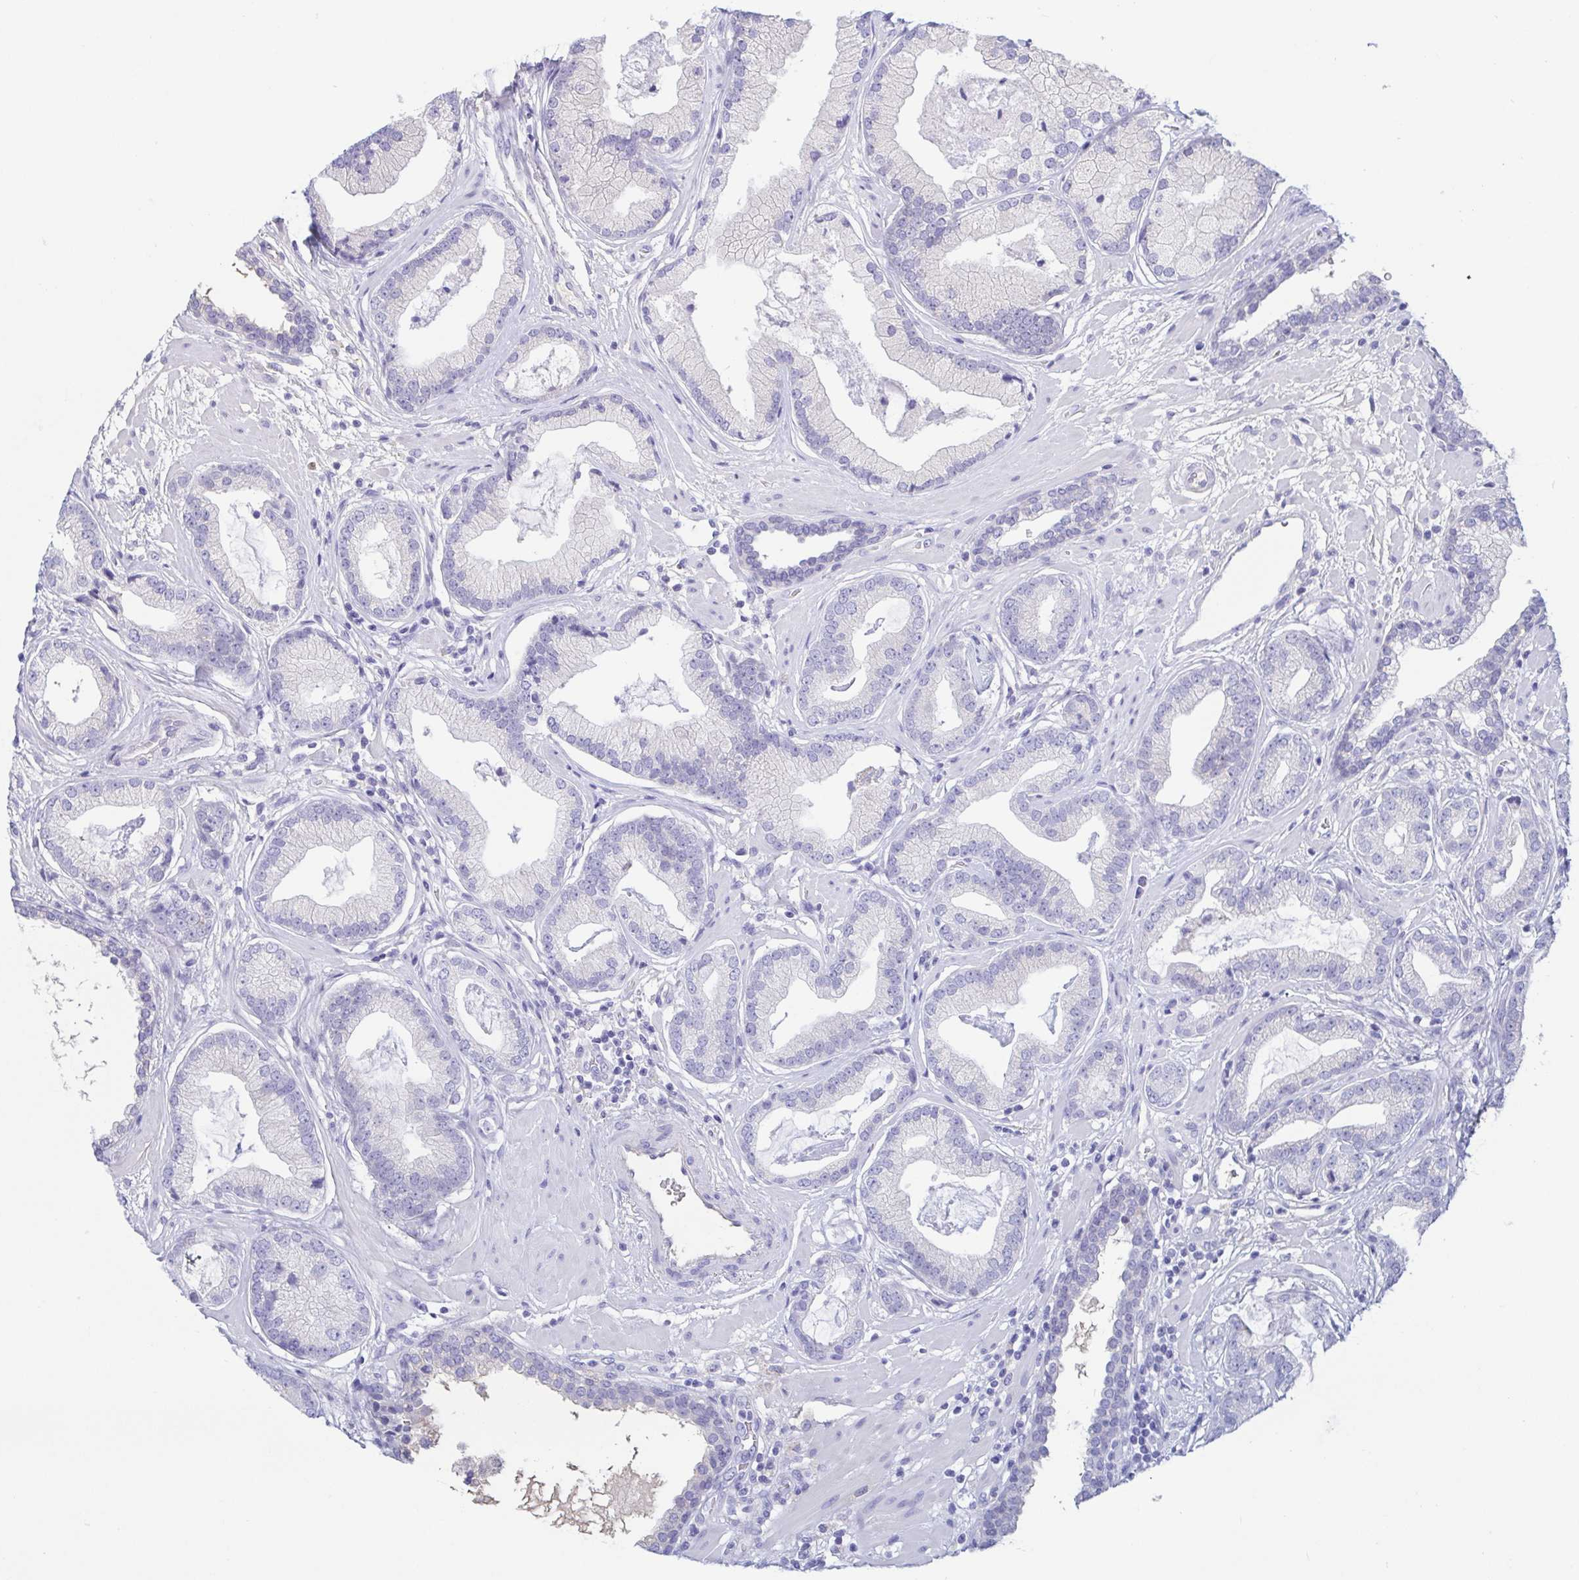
{"staining": {"intensity": "negative", "quantity": "none", "location": "none"}, "tissue": "prostate cancer", "cell_type": "Tumor cells", "image_type": "cancer", "snomed": [{"axis": "morphology", "description": "Adenocarcinoma, Low grade"}, {"axis": "topography", "description": "Prostate"}], "caption": "Tumor cells show no significant expression in prostate cancer (low-grade adenocarcinoma).", "gene": "TREH", "patient": {"sex": "male", "age": 62}}